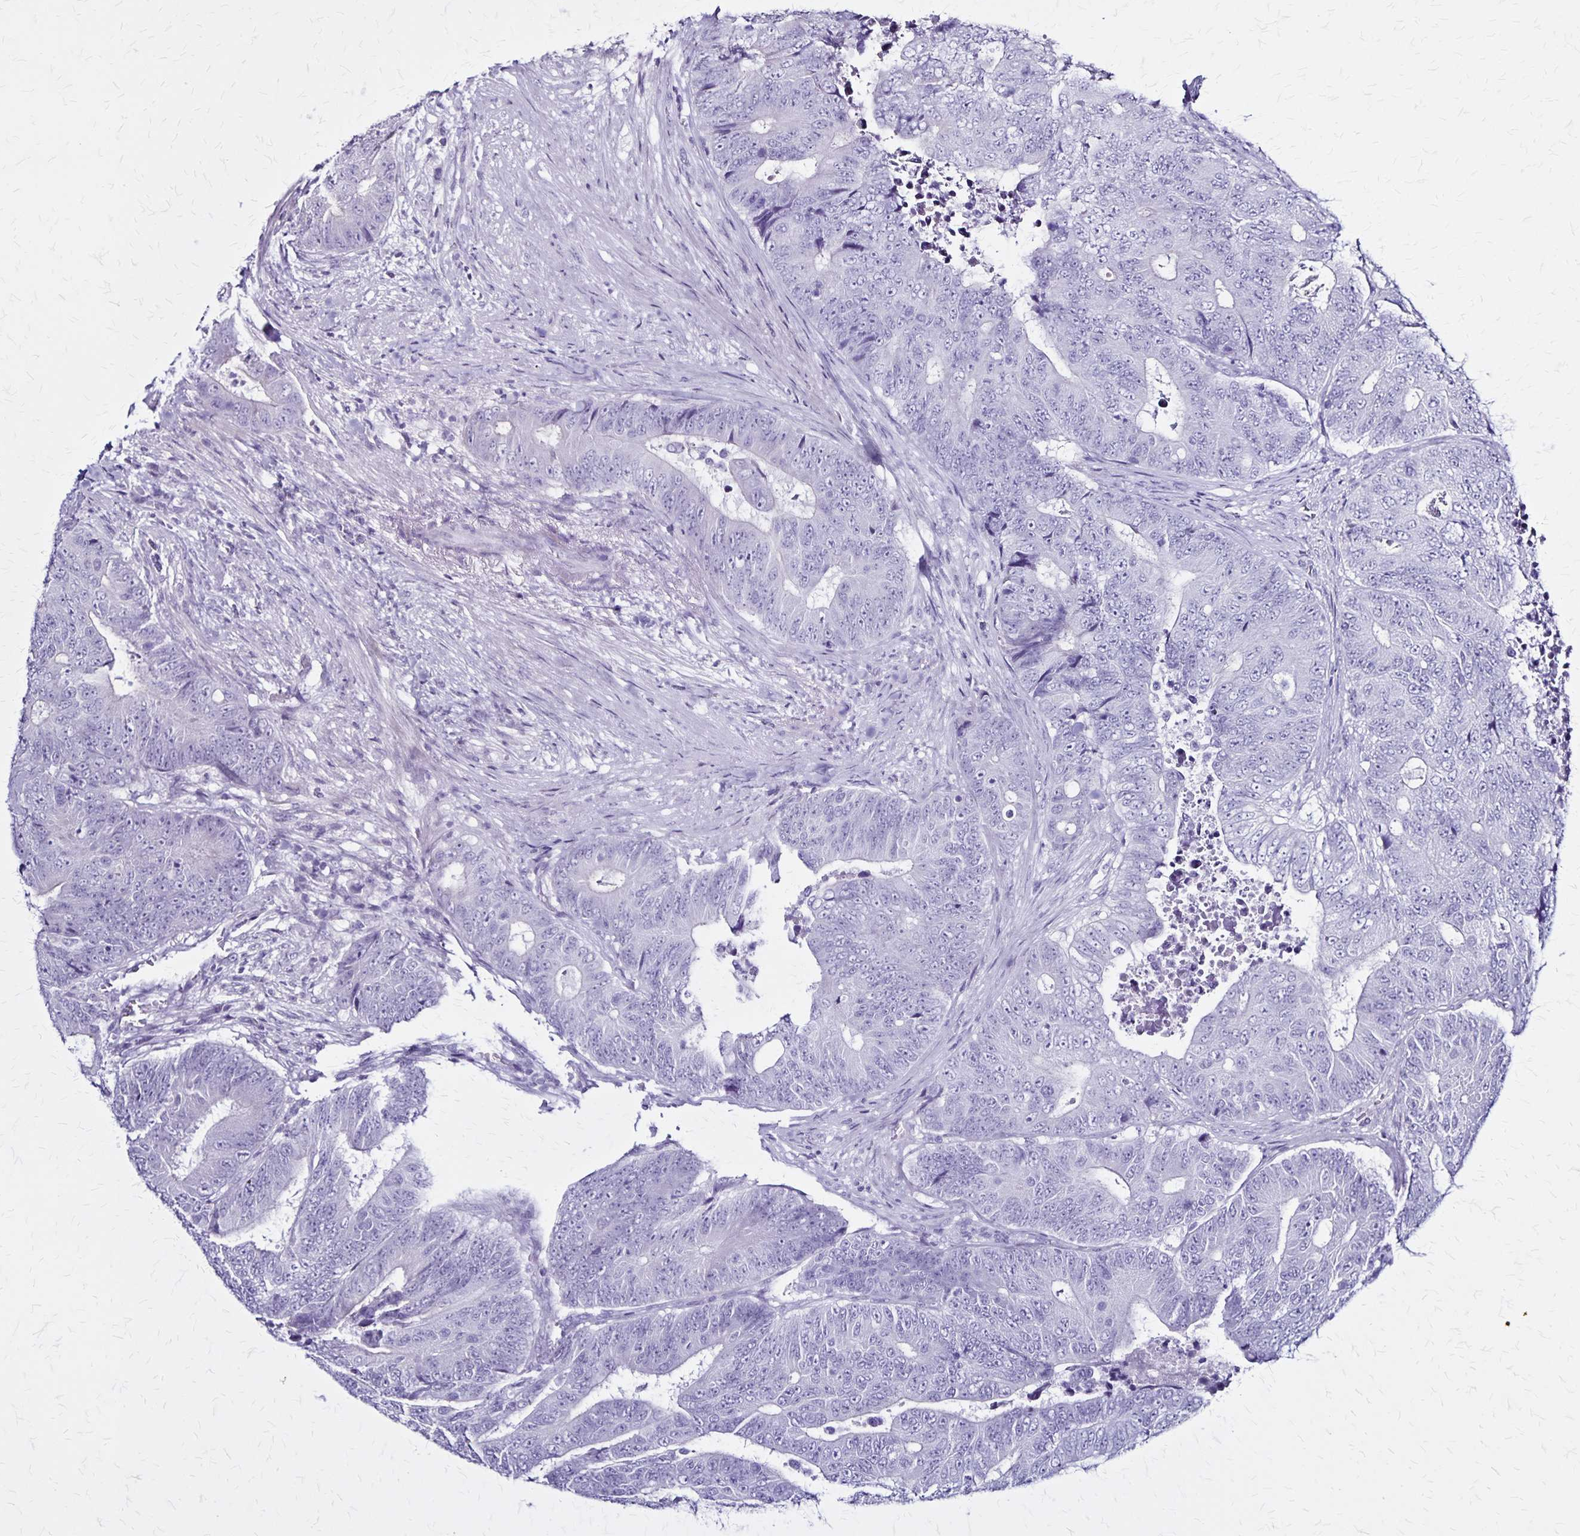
{"staining": {"intensity": "negative", "quantity": "none", "location": "none"}, "tissue": "colorectal cancer", "cell_type": "Tumor cells", "image_type": "cancer", "snomed": [{"axis": "morphology", "description": "Adenocarcinoma, NOS"}, {"axis": "topography", "description": "Colon"}], "caption": "Immunohistochemical staining of adenocarcinoma (colorectal) demonstrates no significant staining in tumor cells.", "gene": "PLXNA4", "patient": {"sex": "female", "age": 48}}